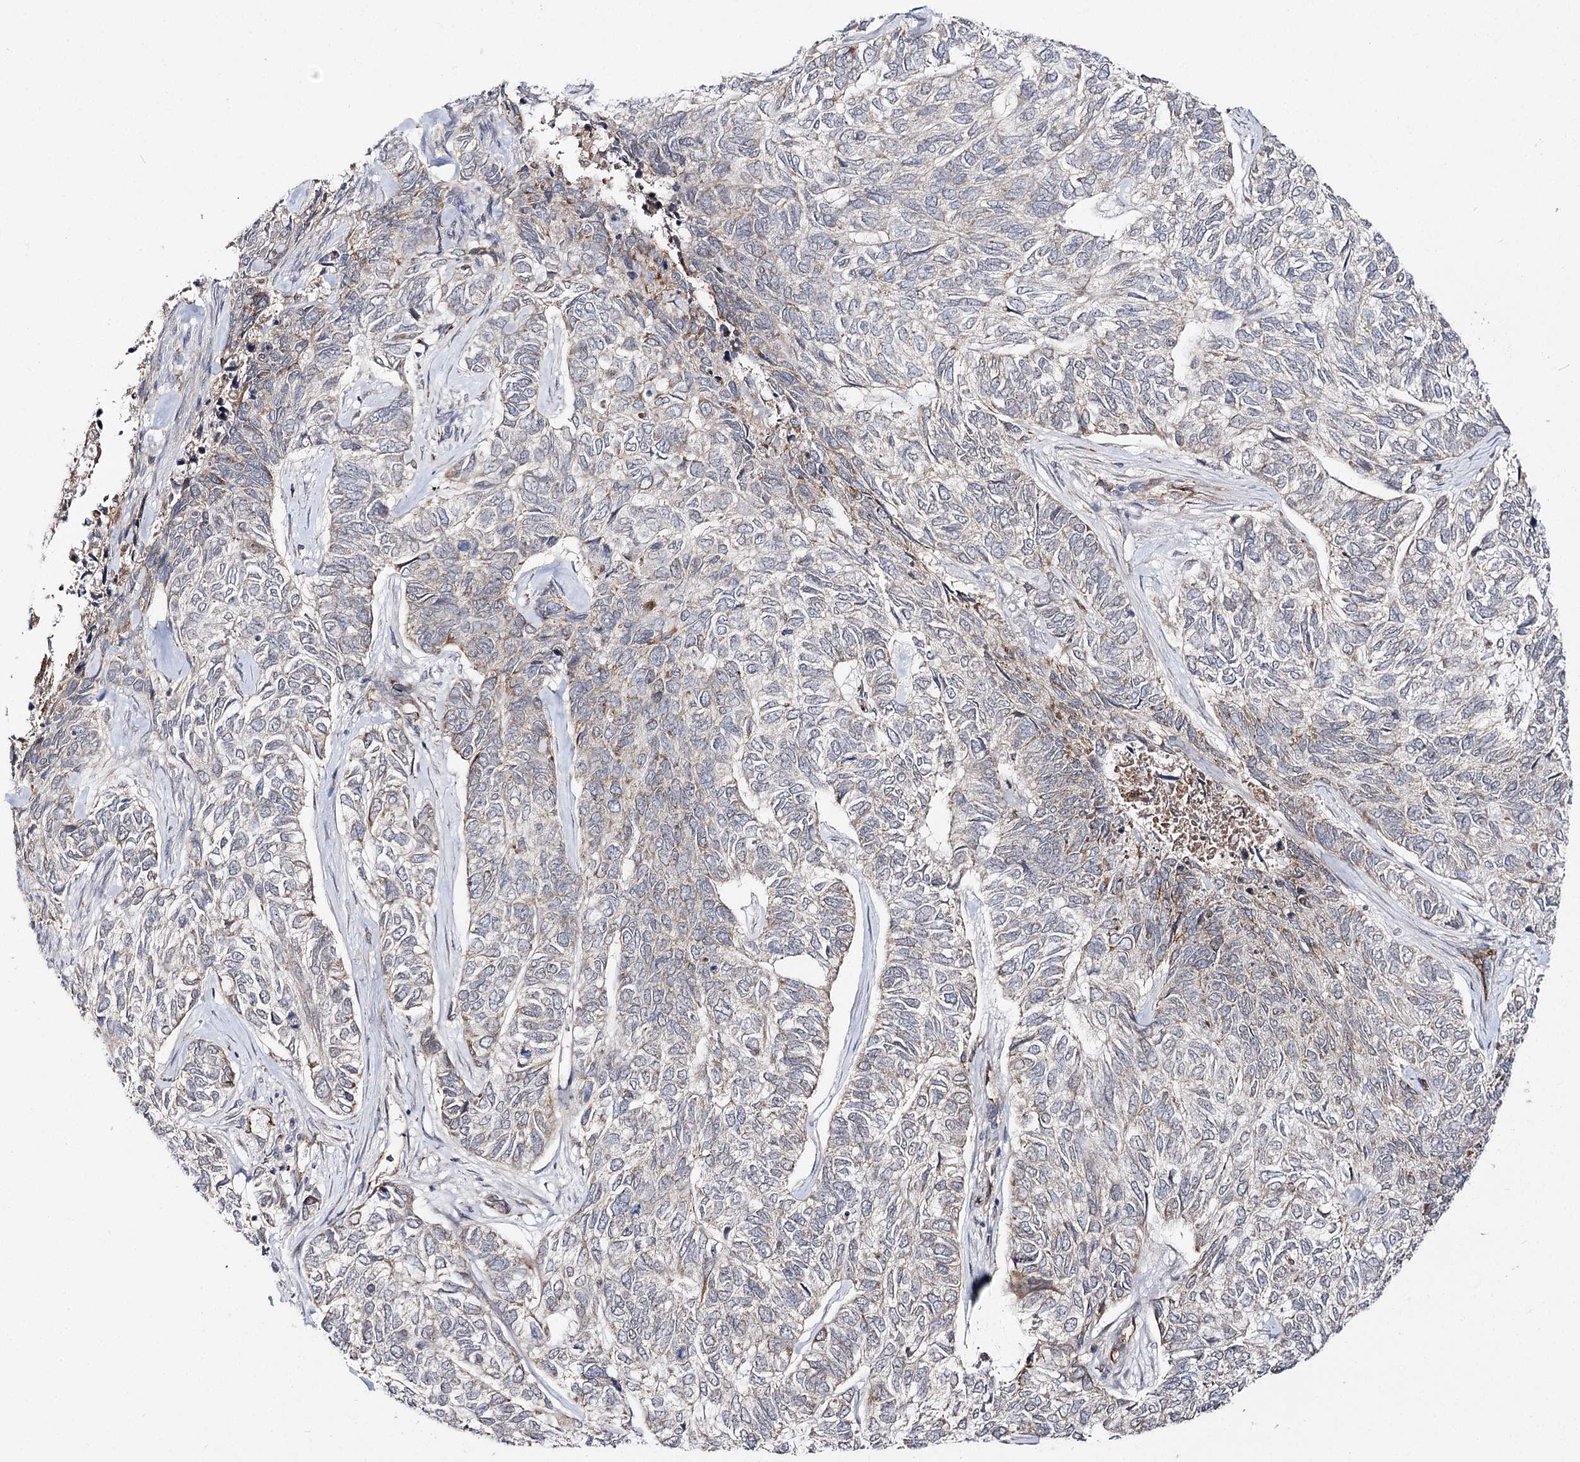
{"staining": {"intensity": "weak", "quantity": "25%-75%", "location": "cytoplasmic/membranous"}, "tissue": "skin cancer", "cell_type": "Tumor cells", "image_type": "cancer", "snomed": [{"axis": "morphology", "description": "Basal cell carcinoma"}, {"axis": "topography", "description": "Skin"}], "caption": "Weak cytoplasmic/membranous protein positivity is present in about 25%-75% of tumor cells in skin cancer (basal cell carcinoma).", "gene": "CBR4", "patient": {"sex": "female", "age": 65}}